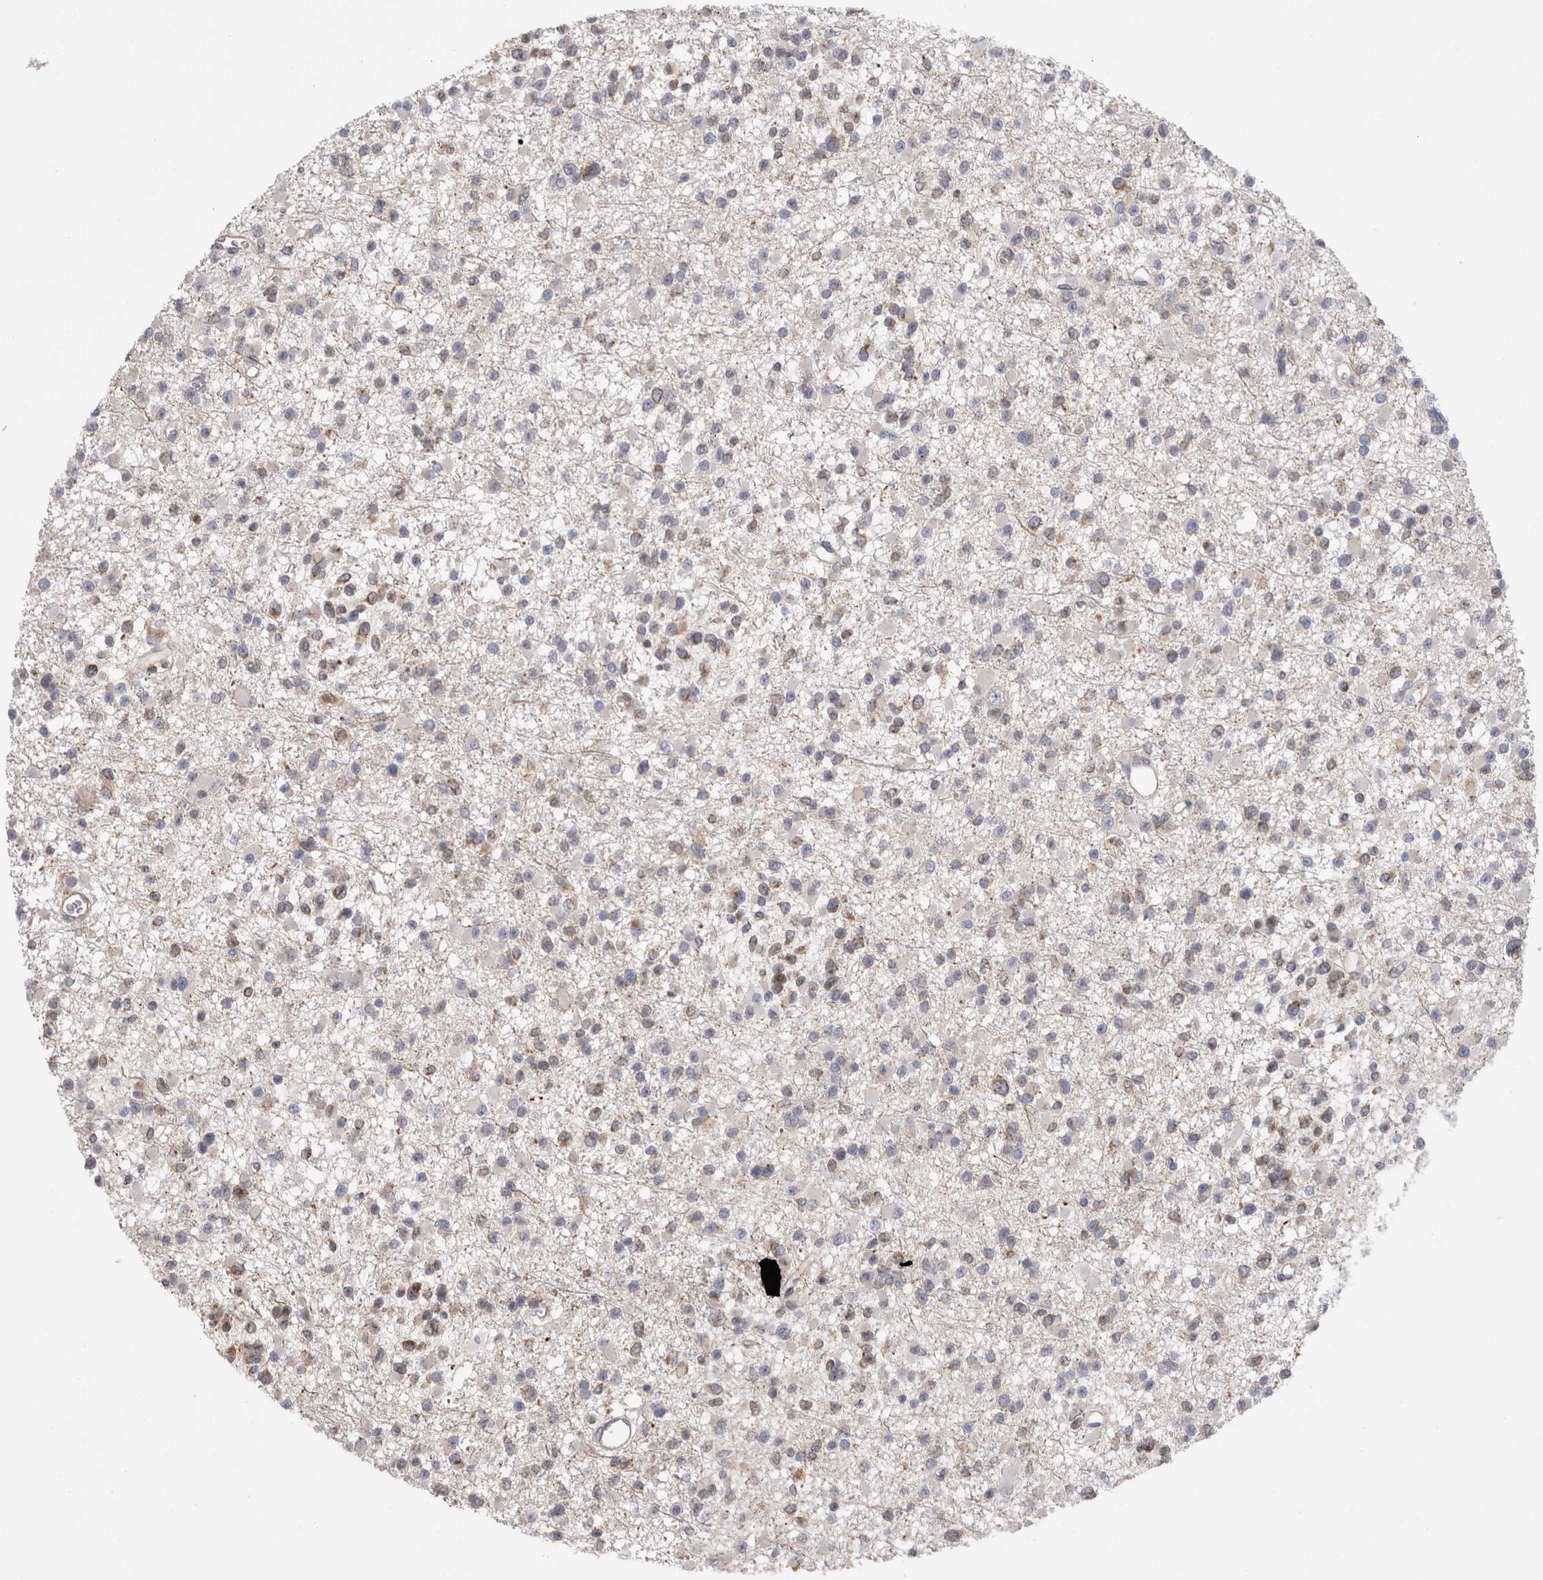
{"staining": {"intensity": "negative", "quantity": "none", "location": "none"}, "tissue": "glioma", "cell_type": "Tumor cells", "image_type": "cancer", "snomed": [{"axis": "morphology", "description": "Glioma, malignant, Low grade"}, {"axis": "topography", "description": "Brain"}], "caption": "This image is of malignant glioma (low-grade) stained with immunohistochemistry (IHC) to label a protein in brown with the nuclei are counter-stained blue. There is no staining in tumor cells.", "gene": "DARS2", "patient": {"sex": "female", "age": 22}}